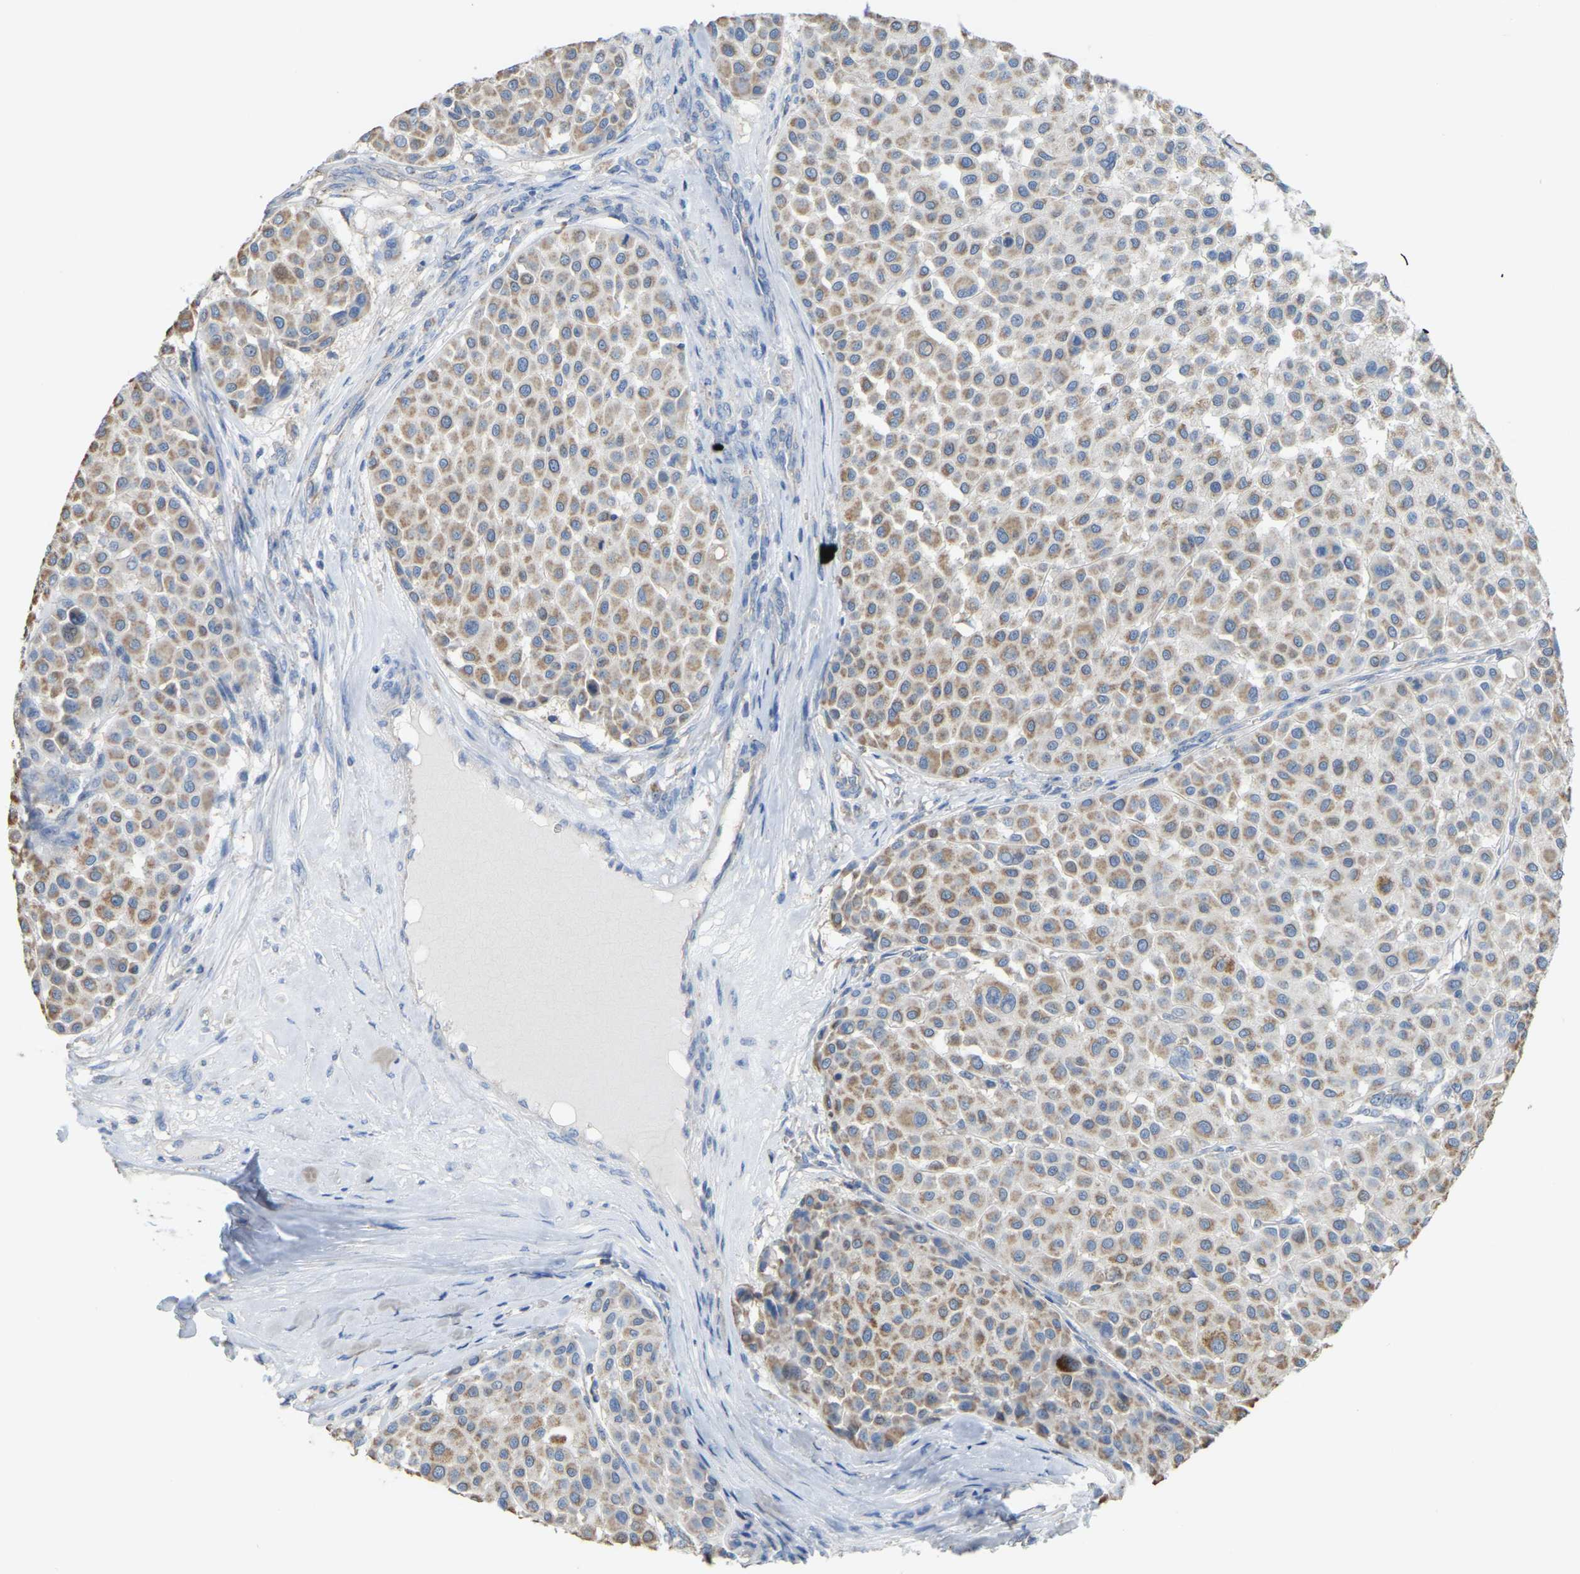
{"staining": {"intensity": "moderate", "quantity": ">75%", "location": "cytoplasmic/membranous"}, "tissue": "melanoma", "cell_type": "Tumor cells", "image_type": "cancer", "snomed": [{"axis": "morphology", "description": "Malignant melanoma, Metastatic site"}, {"axis": "topography", "description": "Soft tissue"}], "caption": "Approximately >75% of tumor cells in malignant melanoma (metastatic site) display moderate cytoplasmic/membranous protein positivity as visualized by brown immunohistochemical staining.", "gene": "SERPINB5", "patient": {"sex": "male", "age": 41}}